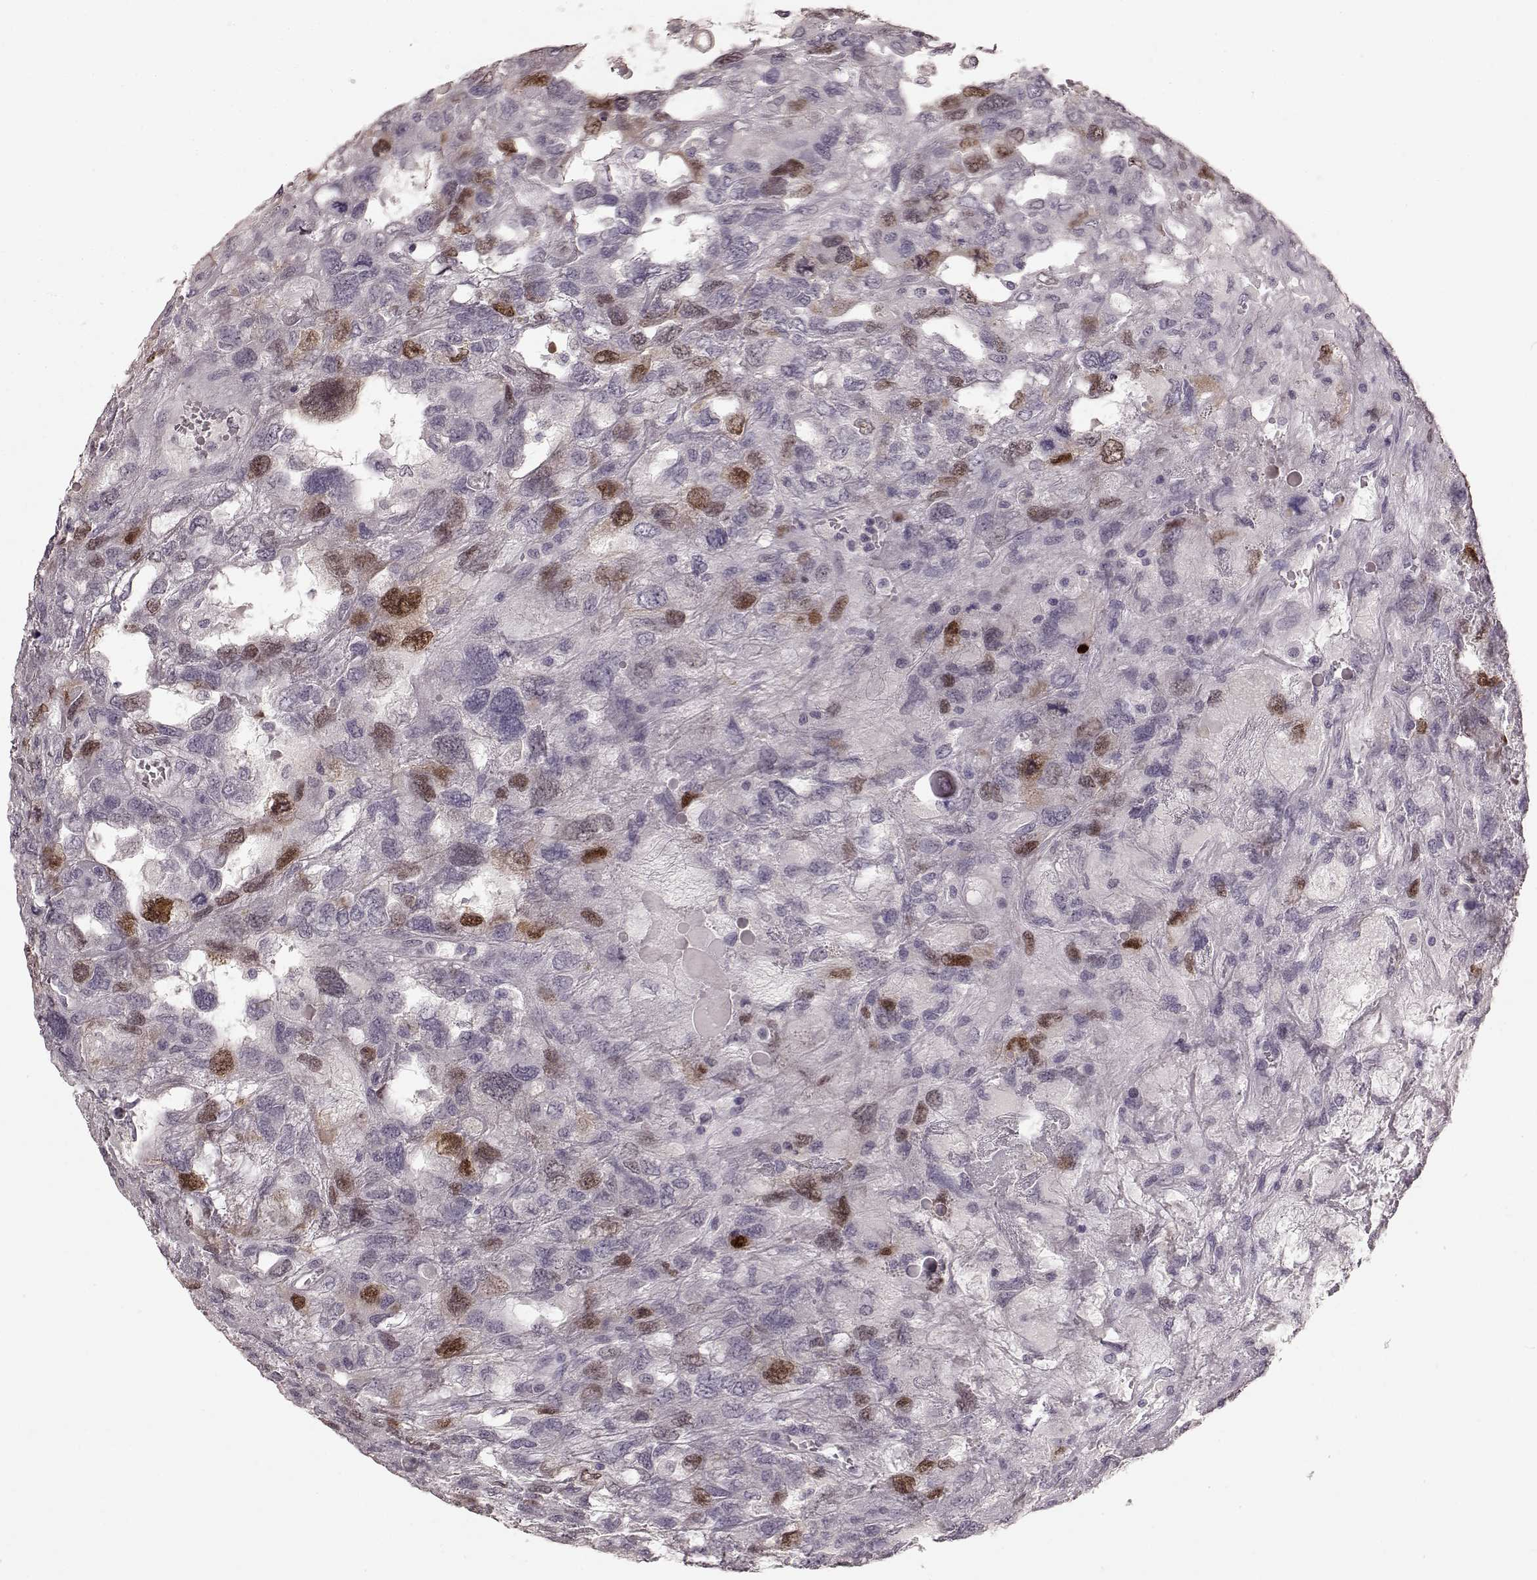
{"staining": {"intensity": "moderate", "quantity": "<25%", "location": "nuclear"}, "tissue": "testis cancer", "cell_type": "Tumor cells", "image_type": "cancer", "snomed": [{"axis": "morphology", "description": "Seminoma, NOS"}, {"axis": "topography", "description": "Testis"}], "caption": "There is low levels of moderate nuclear staining in tumor cells of testis cancer, as demonstrated by immunohistochemical staining (brown color).", "gene": "CCNA2", "patient": {"sex": "male", "age": 52}}